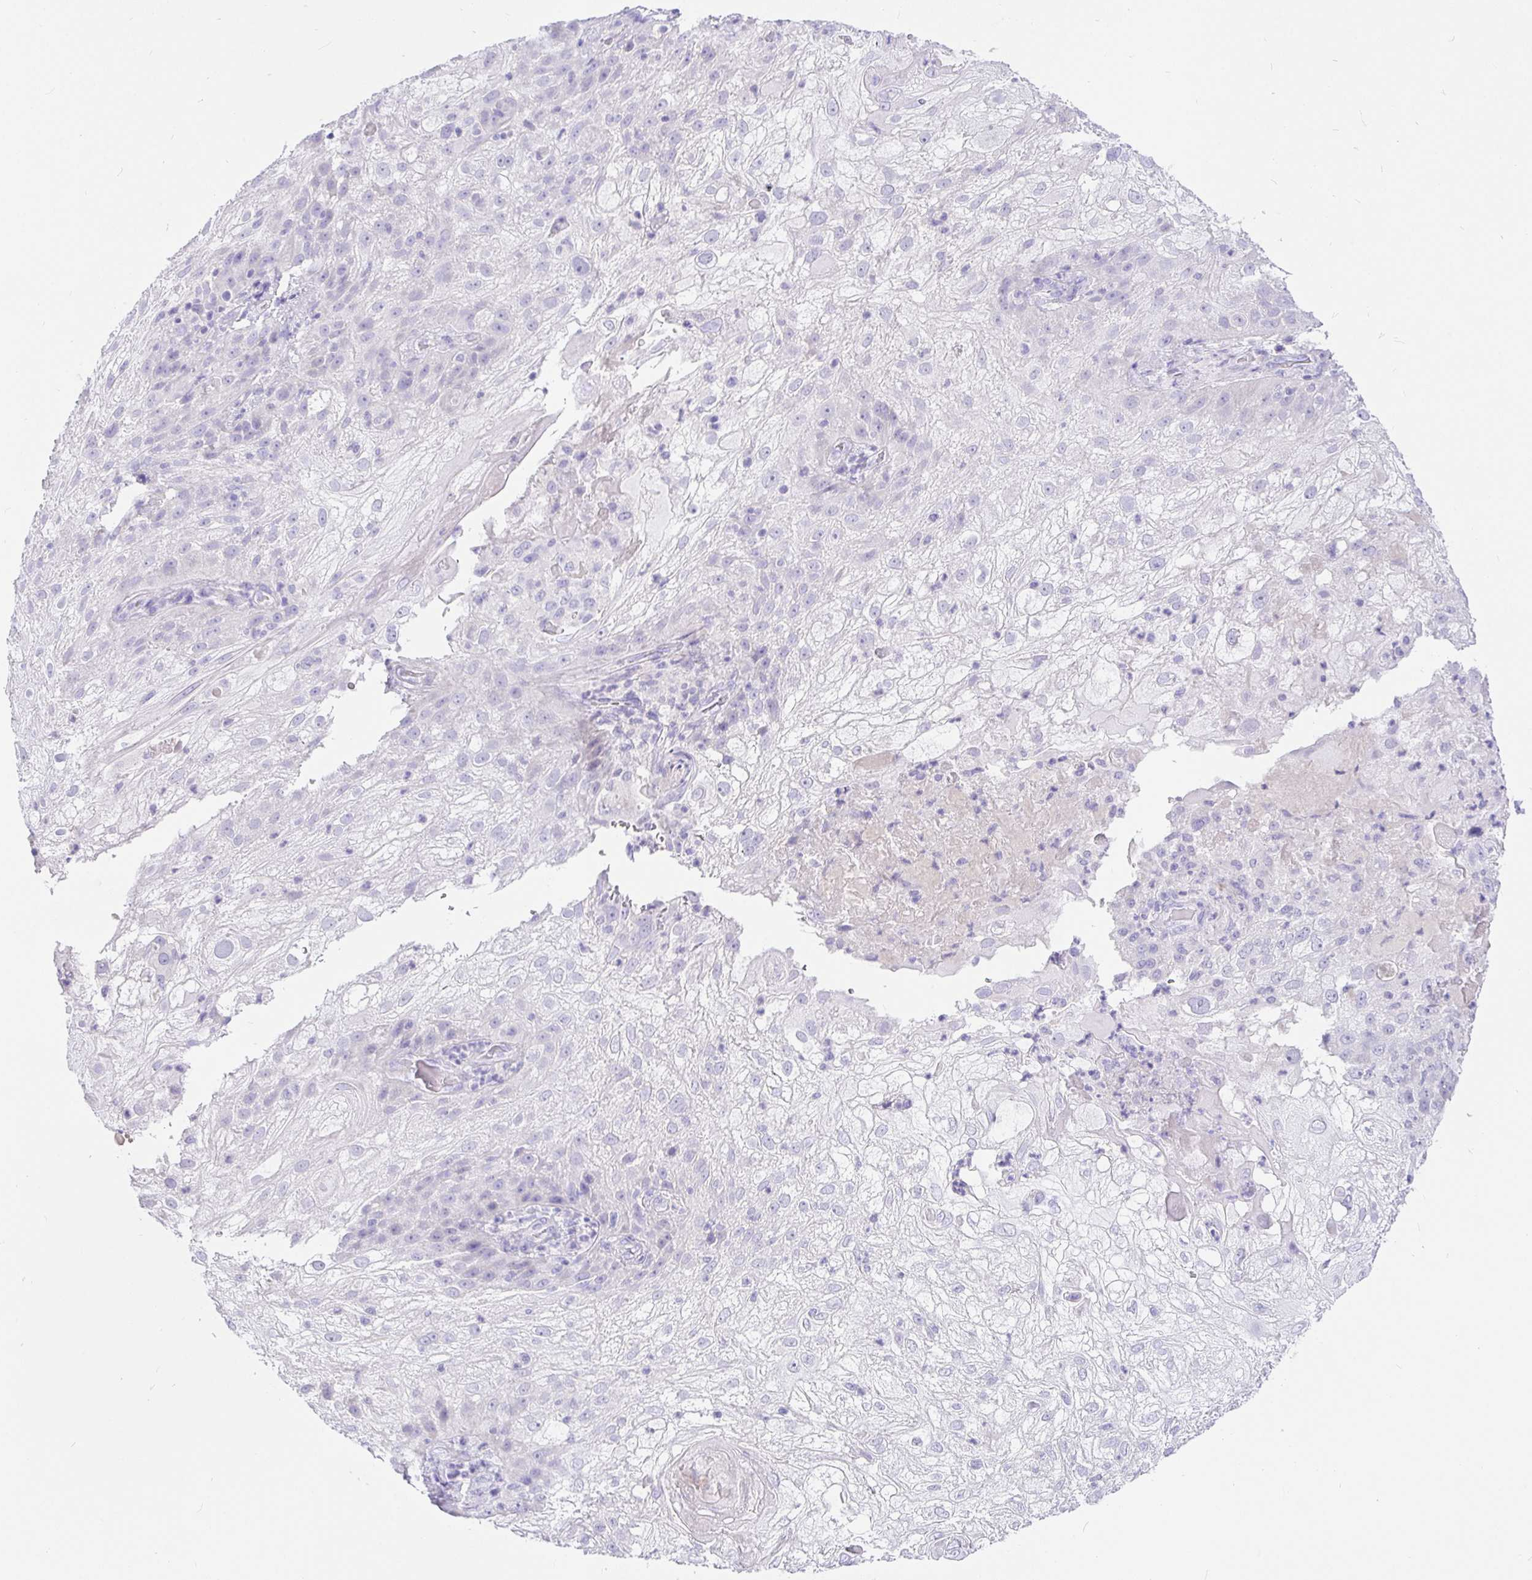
{"staining": {"intensity": "negative", "quantity": "none", "location": "none"}, "tissue": "skin cancer", "cell_type": "Tumor cells", "image_type": "cancer", "snomed": [{"axis": "morphology", "description": "Normal tissue, NOS"}, {"axis": "morphology", "description": "Squamous cell carcinoma, NOS"}, {"axis": "topography", "description": "Skin"}], "caption": "An immunohistochemistry micrograph of skin cancer (squamous cell carcinoma) is shown. There is no staining in tumor cells of skin cancer (squamous cell carcinoma).", "gene": "TPTE", "patient": {"sex": "female", "age": 83}}